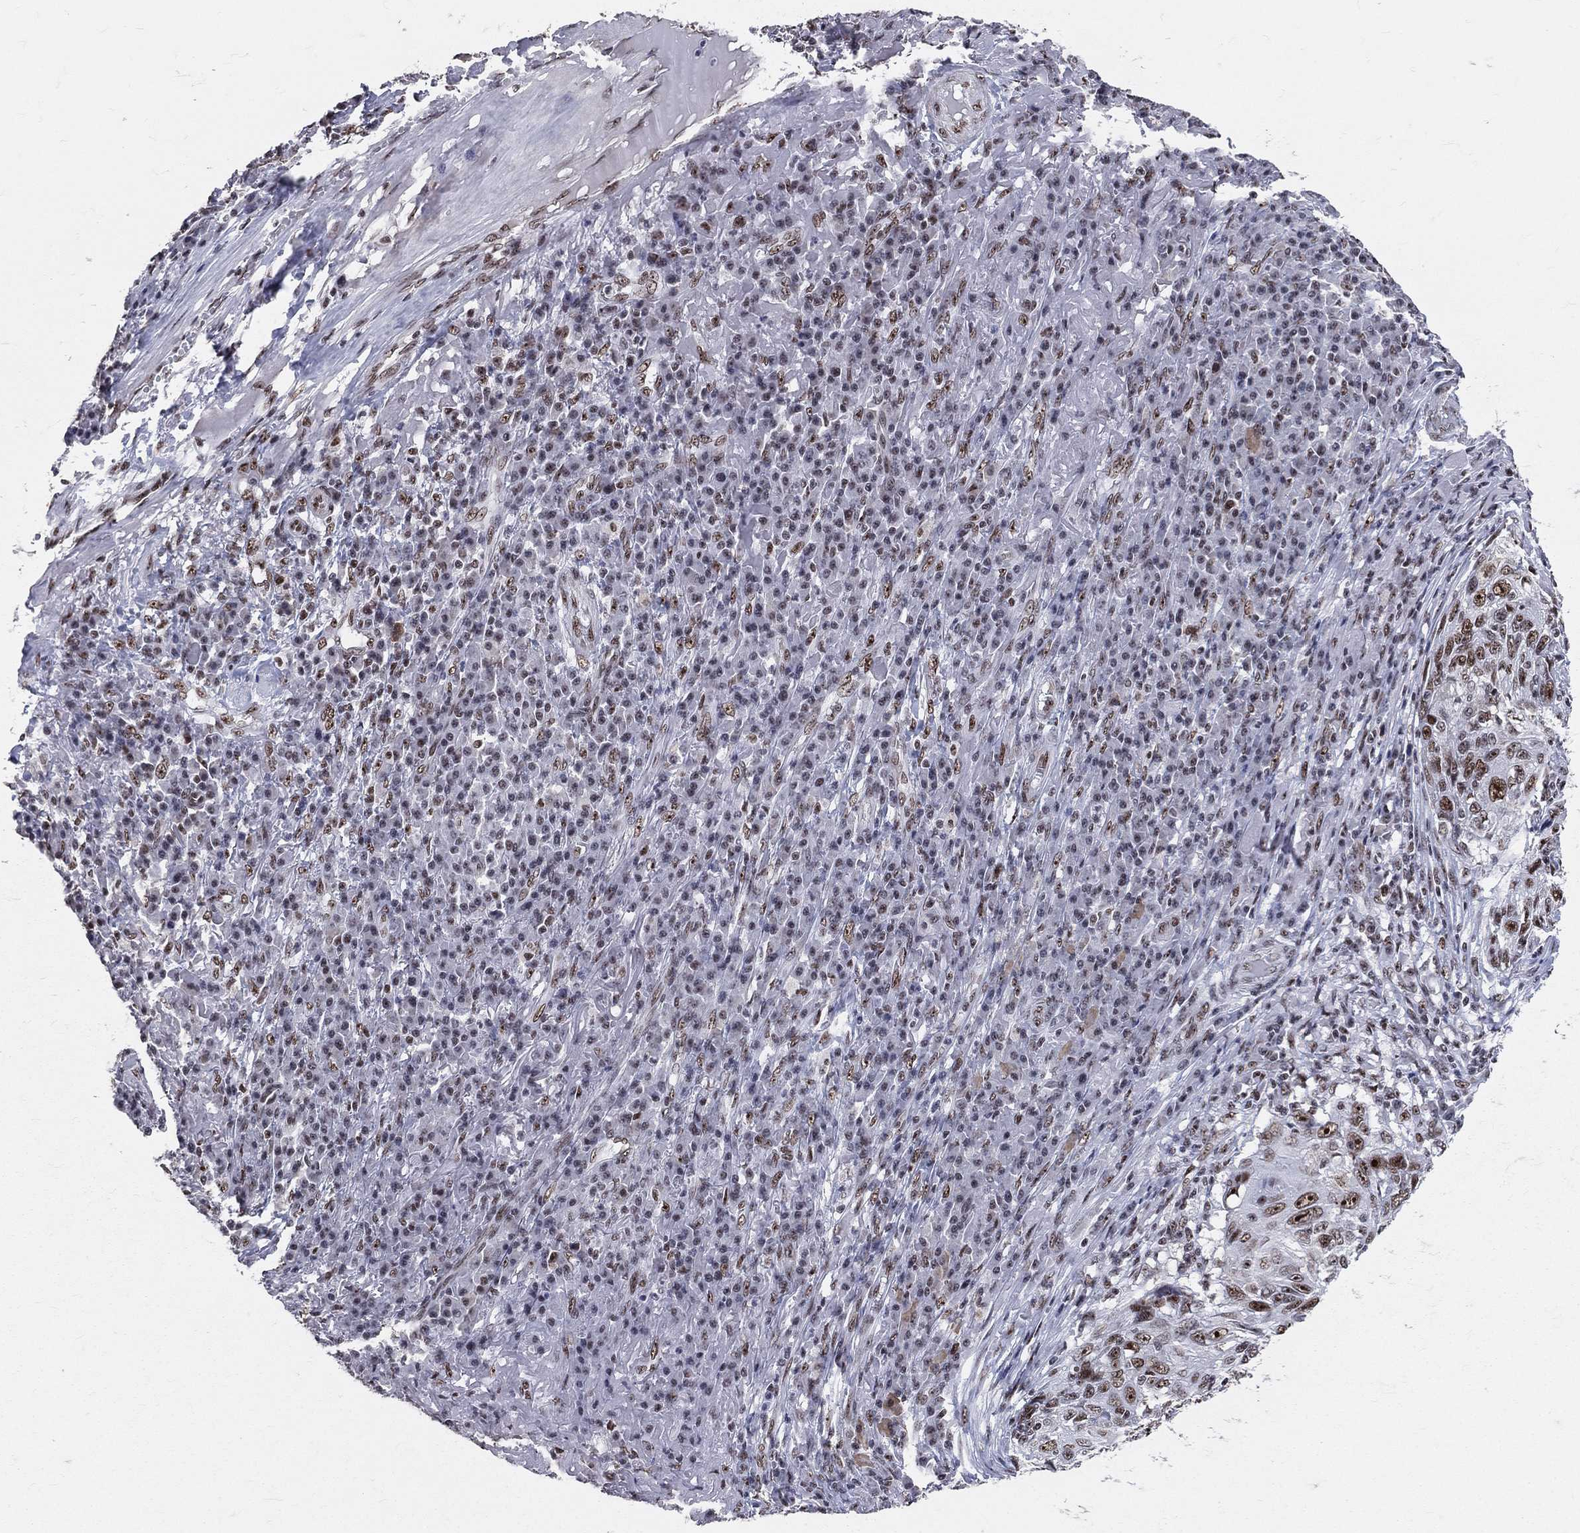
{"staining": {"intensity": "strong", "quantity": ">75%", "location": "nuclear"}, "tissue": "skin cancer", "cell_type": "Tumor cells", "image_type": "cancer", "snomed": [{"axis": "morphology", "description": "Squamous cell carcinoma, NOS"}, {"axis": "topography", "description": "Skin"}], "caption": "Human squamous cell carcinoma (skin) stained with a brown dye exhibits strong nuclear positive expression in approximately >75% of tumor cells.", "gene": "CDK7", "patient": {"sex": "male", "age": 92}}